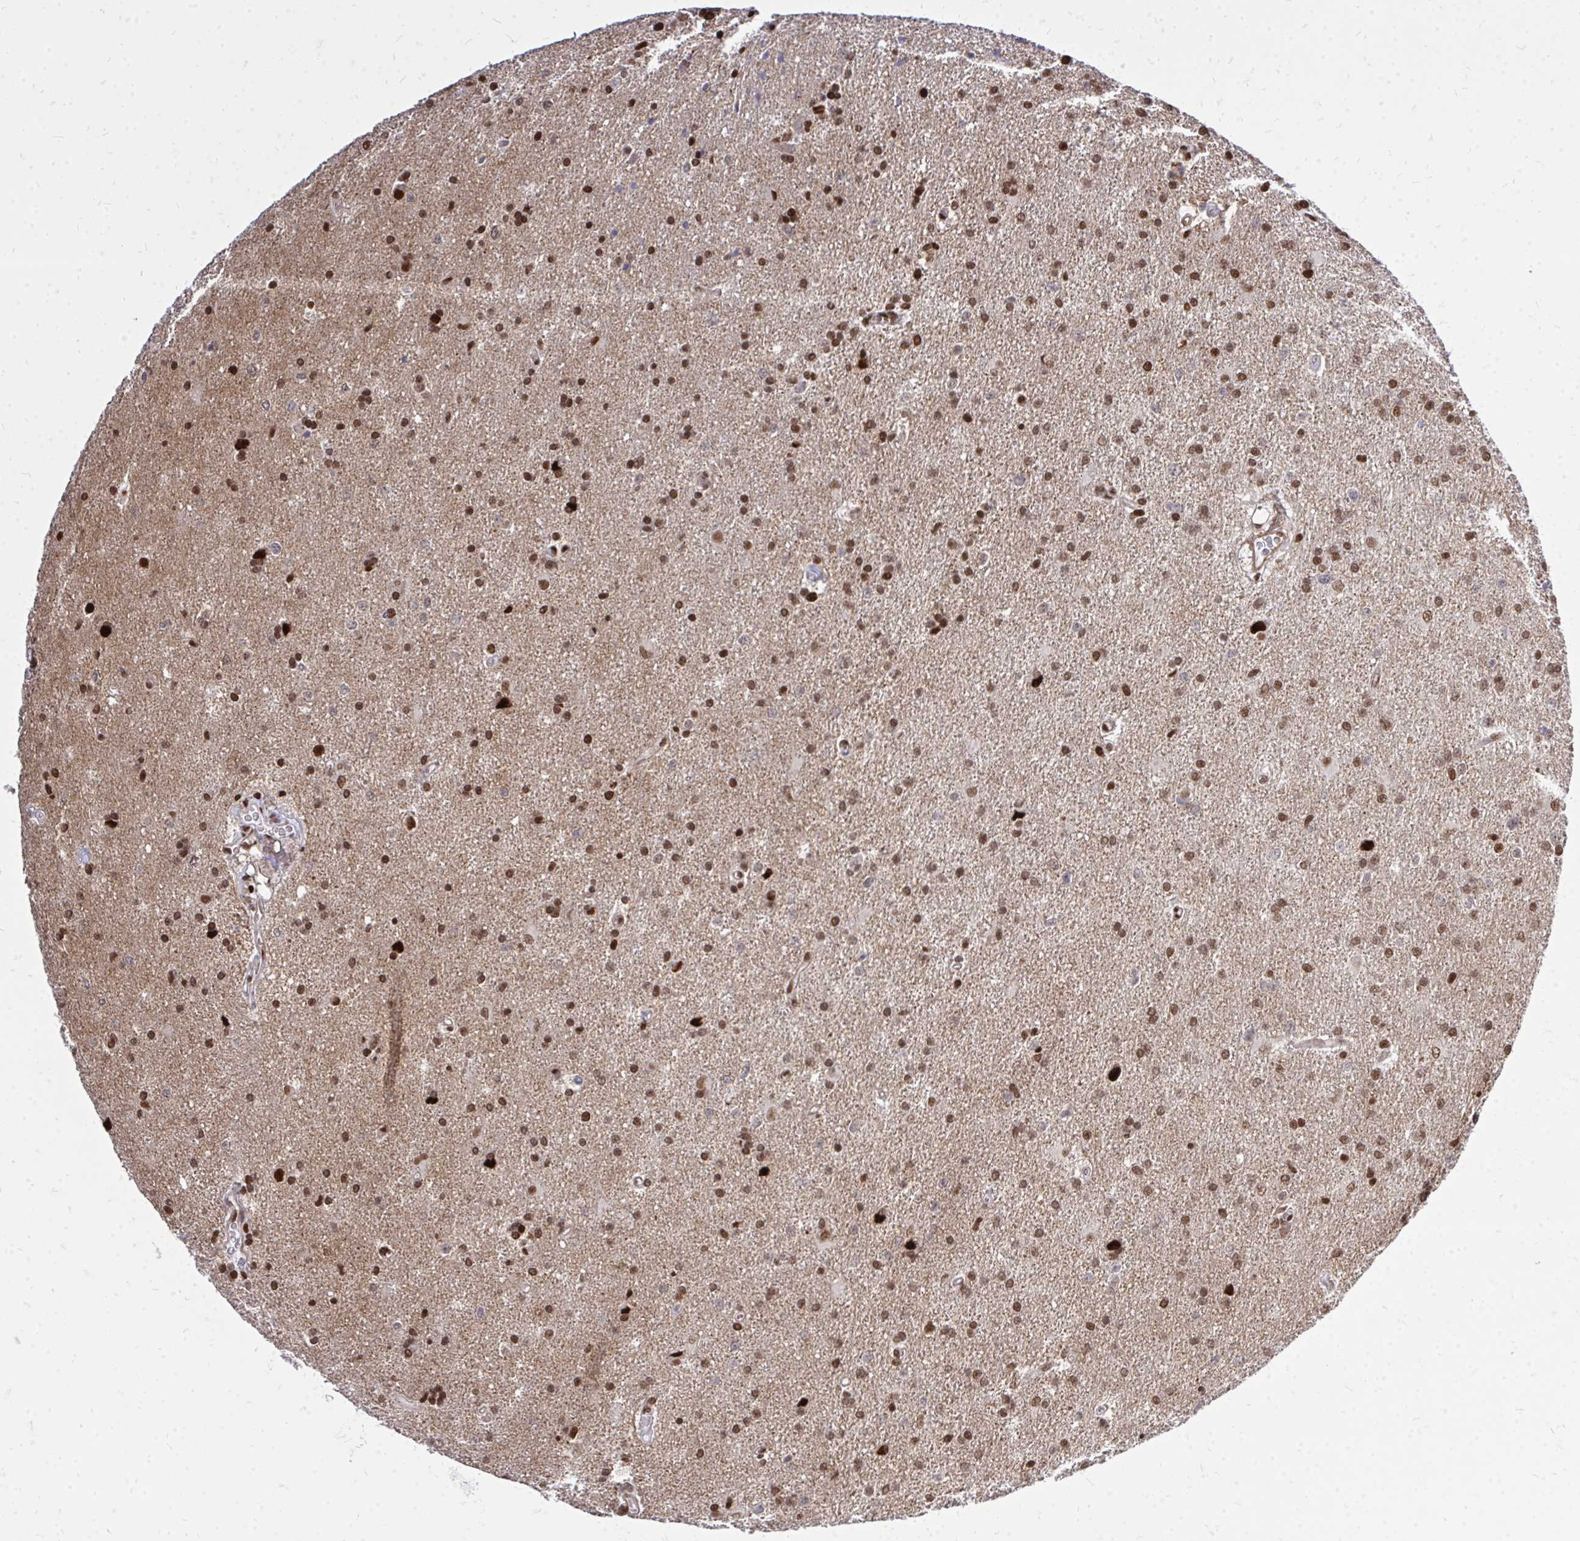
{"staining": {"intensity": "moderate", "quantity": ">75%", "location": "nuclear"}, "tissue": "glioma", "cell_type": "Tumor cells", "image_type": "cancer", "snomed": [{"axis": "morphology", "description": "Glioma, malignant, High grade"}, {"axis": "topography", "description": "Brain"}], "caption": "Immunohistochemical staining of glioma shows moderate nuclear protein positivity in approximately >75% of tumor cells.", "gene": "TBL1Y", "patient": {"sex": "male", "age": 68}}